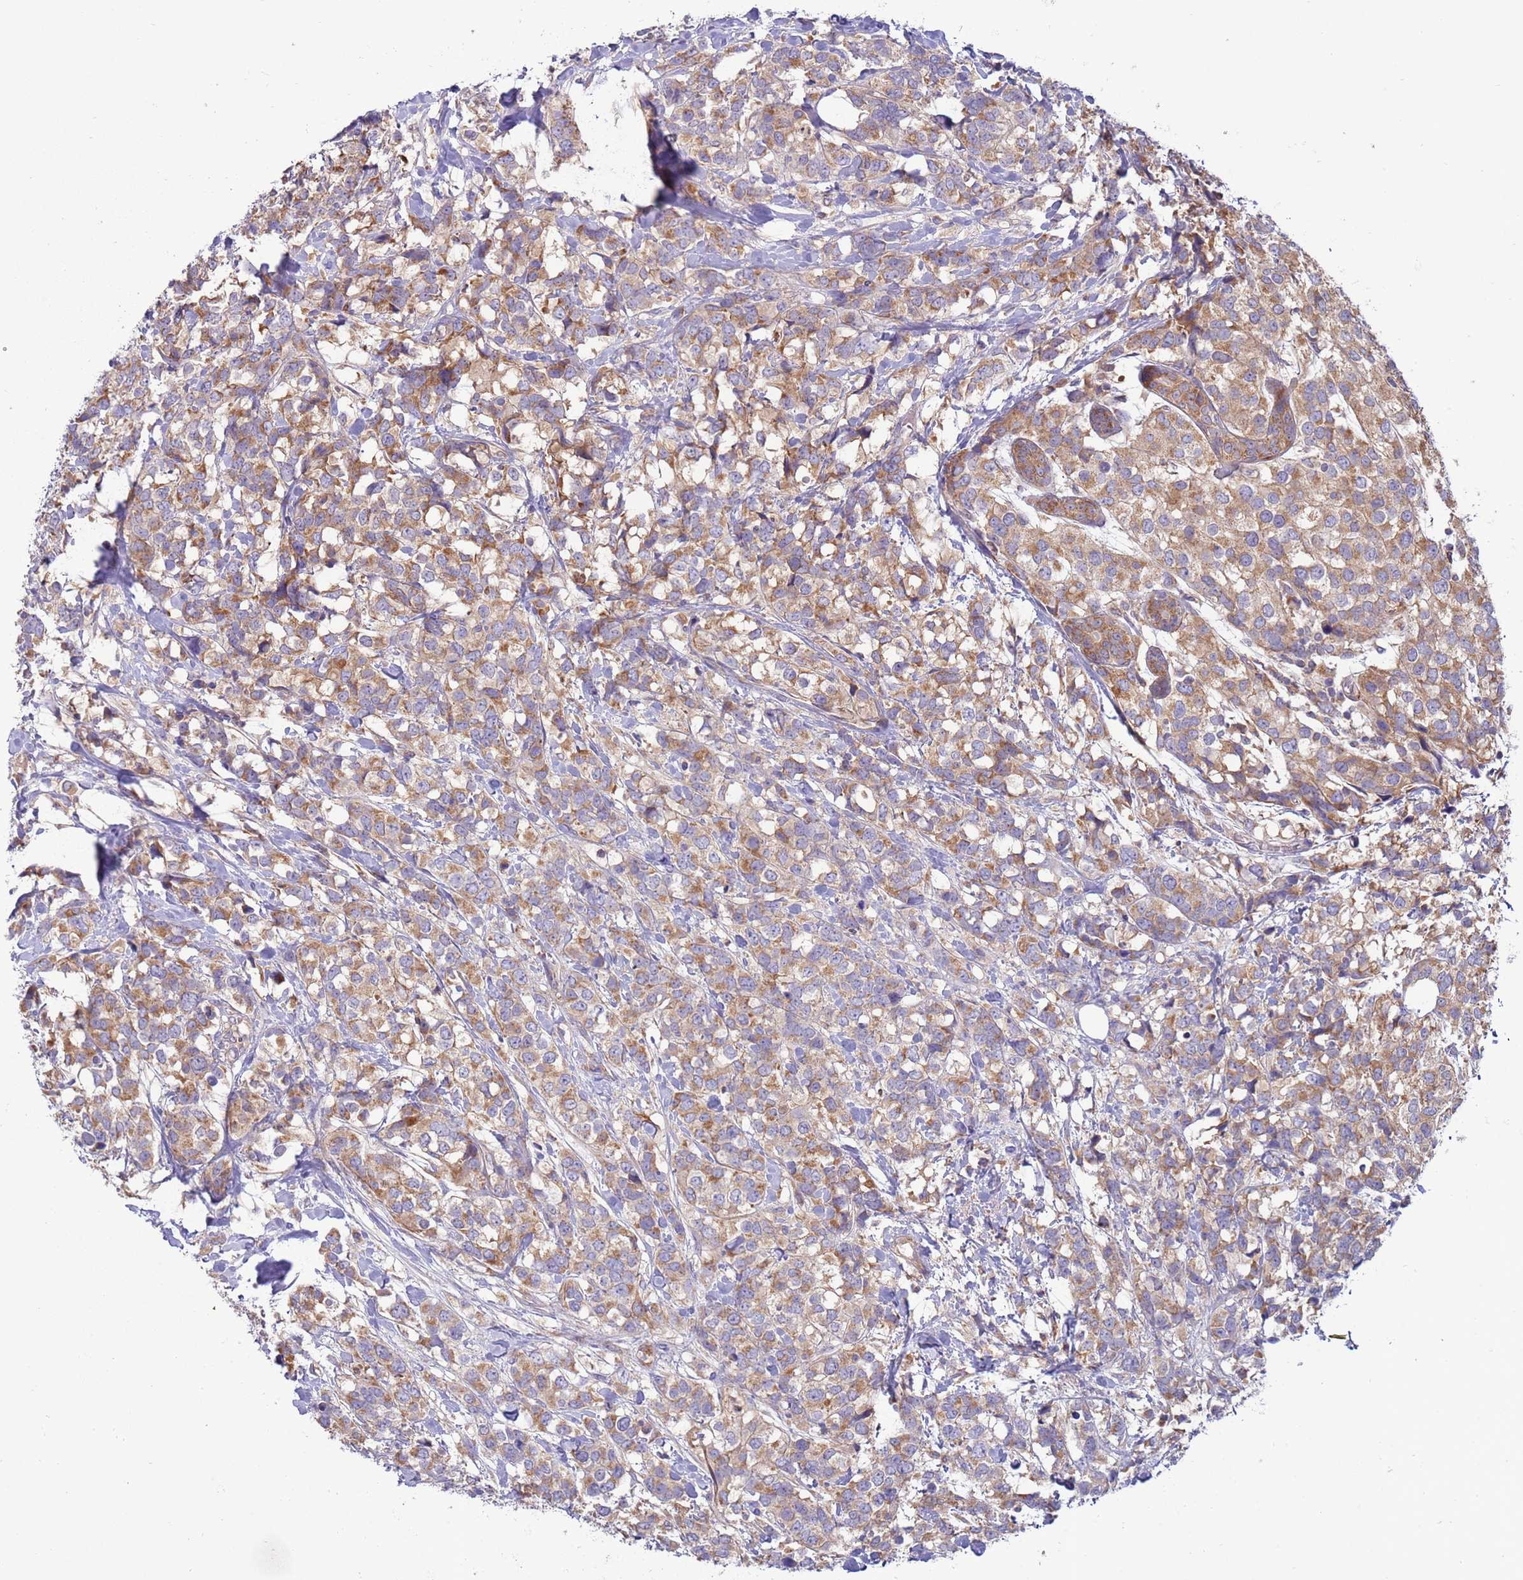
{"staining": {"intensity": "moderate", "quantity": ">75%", "location": "cytoplasmic/membranous"}, "tissue": "breast cancer", "cell_type": "Tumor cells", "image_type": "cancer", "snomed": [{"axis": "morphology", "description": "Lobular carcinoma"}, {"axis": "topography", "description": "Breast"}], "caption": "Immunohistochemical staining of human breast lobular carcinoma displays moderate cytoplasmic/membranous protein expression in about >75% of tumor cells.", "gene": "UQCRQ", "patient": {"sex": "female", "age": 59}}